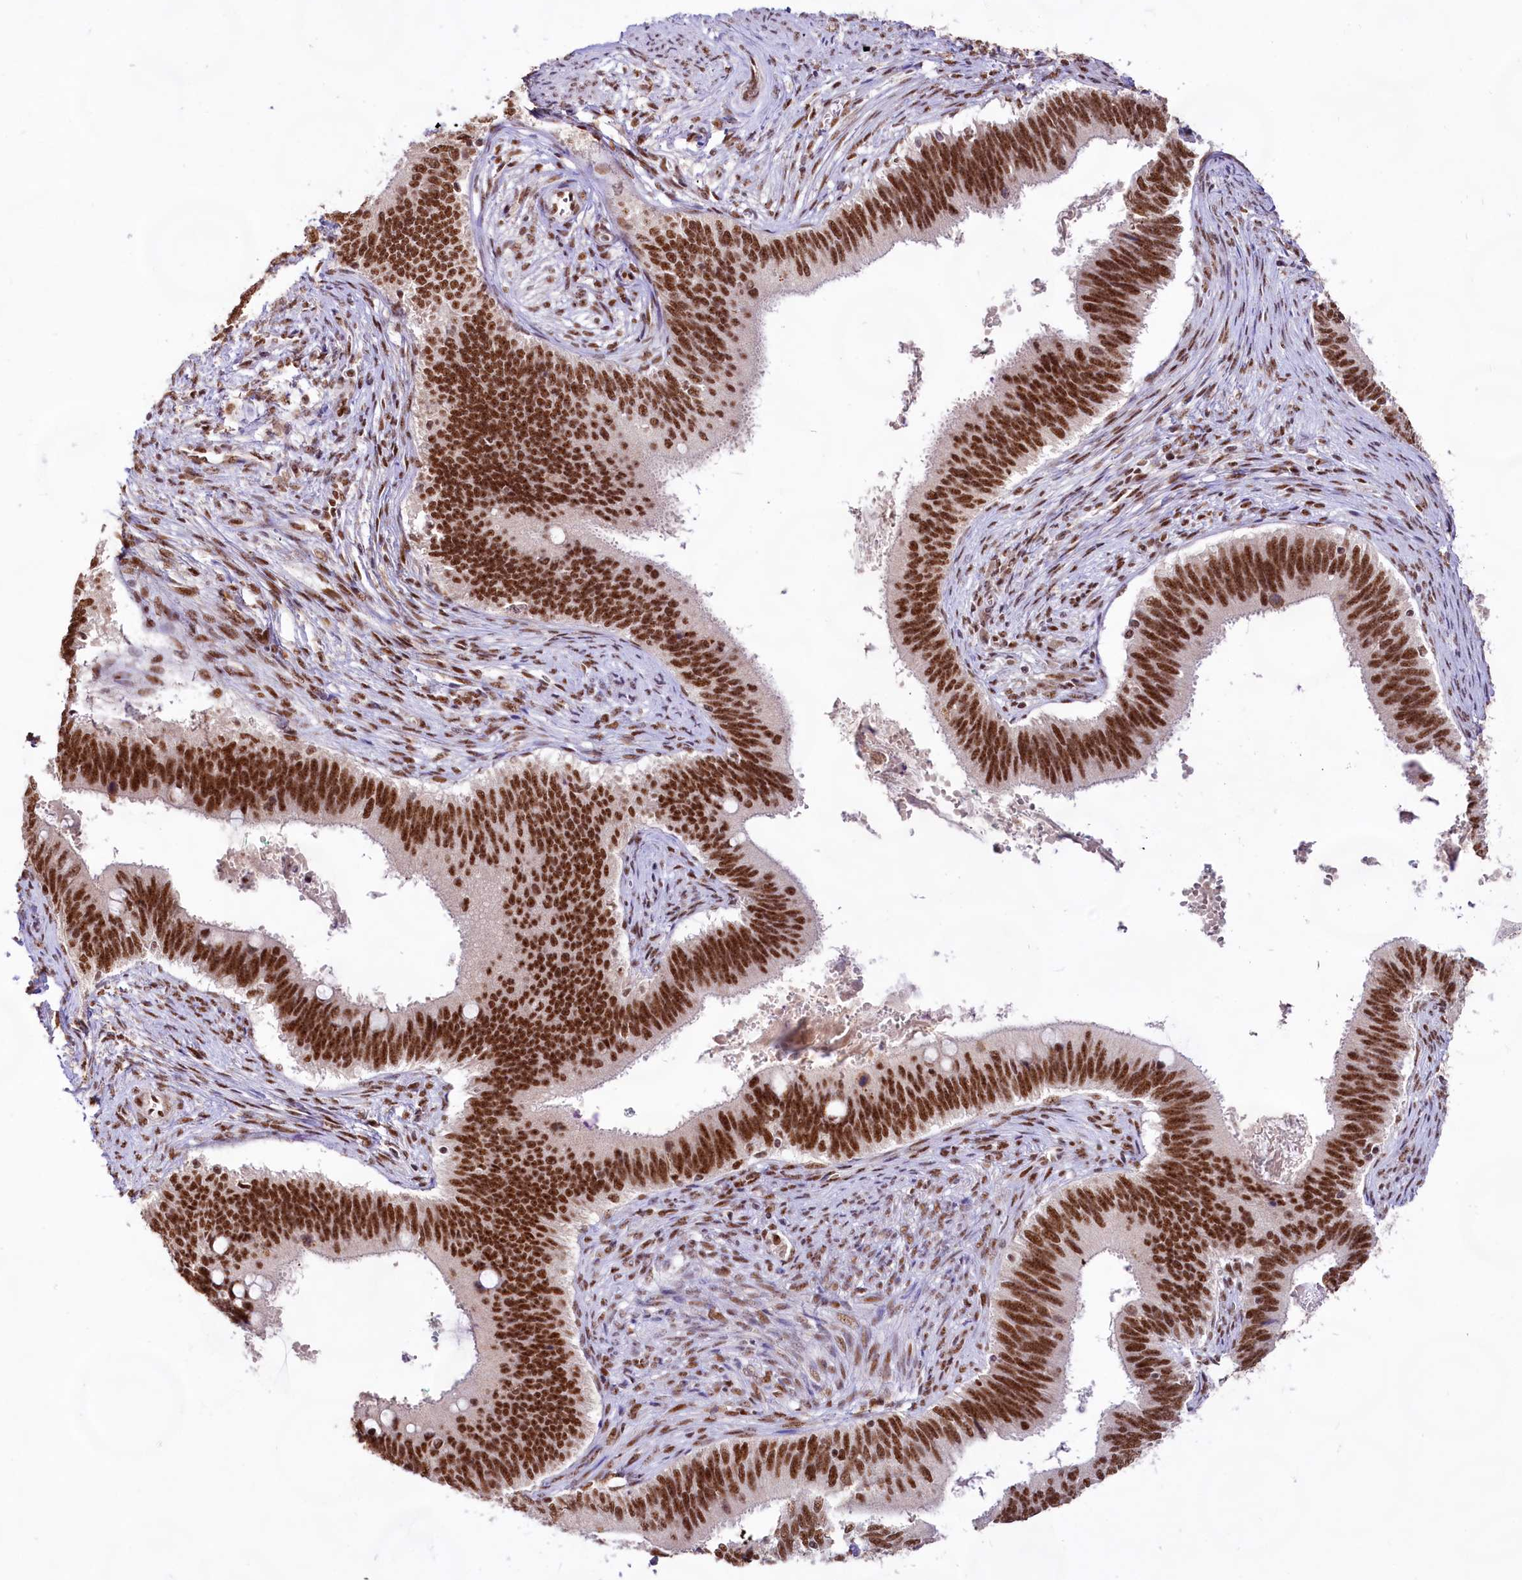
{"staining": {"intensity": "strong", "quantity": ">75%", "location": "nuclear"}, "tissue": "cervical cancer", "cell_type": "Tumor cells", "image_type": "cancer", "snomed": [{"axis": "morphology", "description": "Adenocarcinoma, NOS"}, {"axis": "topography", "description": "Cervix"}], "caption": "Tumor cells exhibit high levels of strong nuclear staining in about >75% of cells in adenocarcinoma (cervical). (Stains: DAB (3,3'-diaminobenzidine) in brown, nuclei in blue, Microscopy: brightfield microscopy at high magnification).", "gene": "HIRA", "patient": {"sex": "female", "age": 42}}